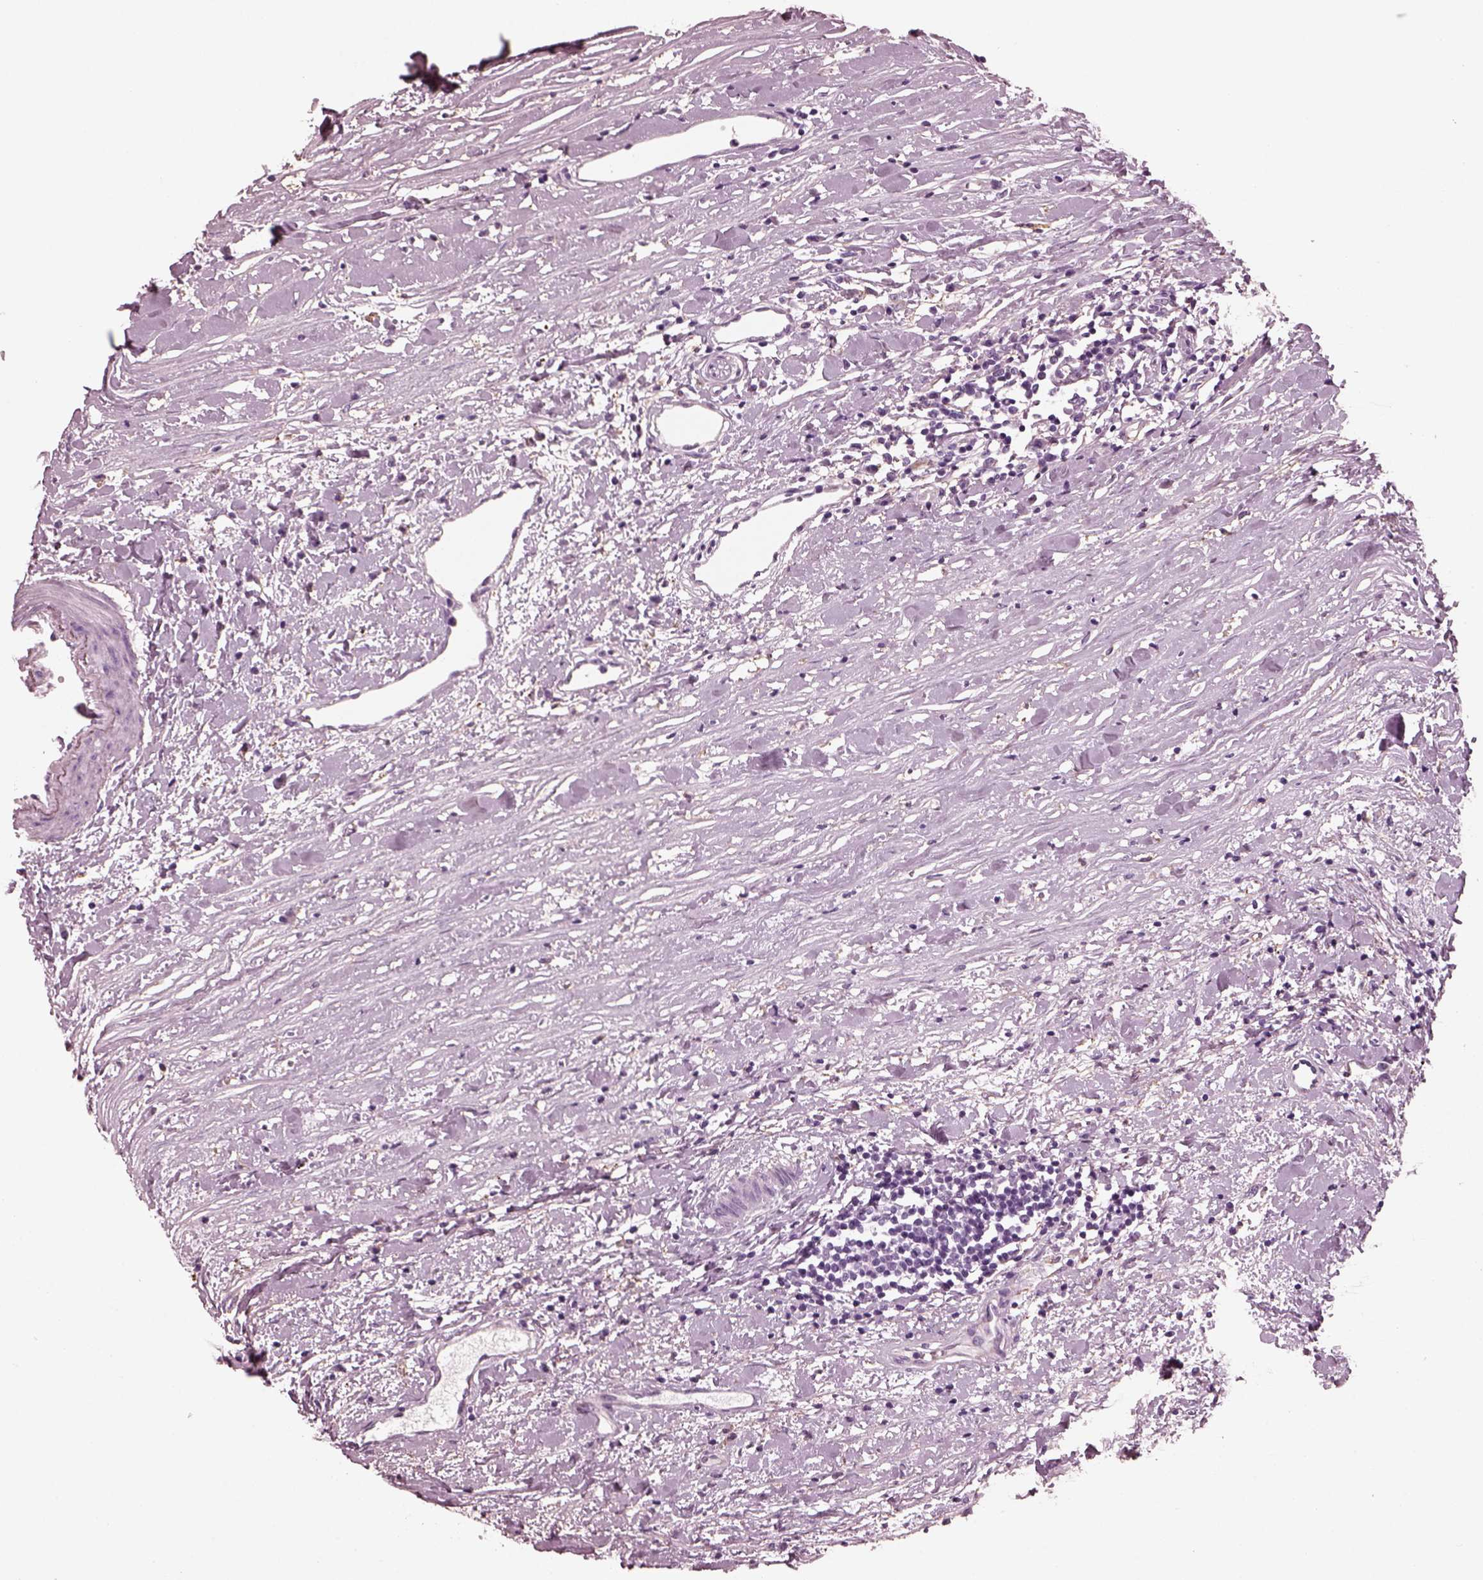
{"staining": {"intensity": "negative", "quantity": "none", "location": "none"}, "tissue": "renal cancer", "cell_type": "Tumor cells", "image_type": "cancer", "snomed": [{"axis": "morphology", "description": "Adenocarcinoma, NOS"}, {"axis": "topography", "description": "Kidney"}], "caption": "Tumor cells are negative for brown protein staining in renal cancer (adenocarcinoma).", "gene": "CGA", "patient": {"sex": "female", "age": 67}}